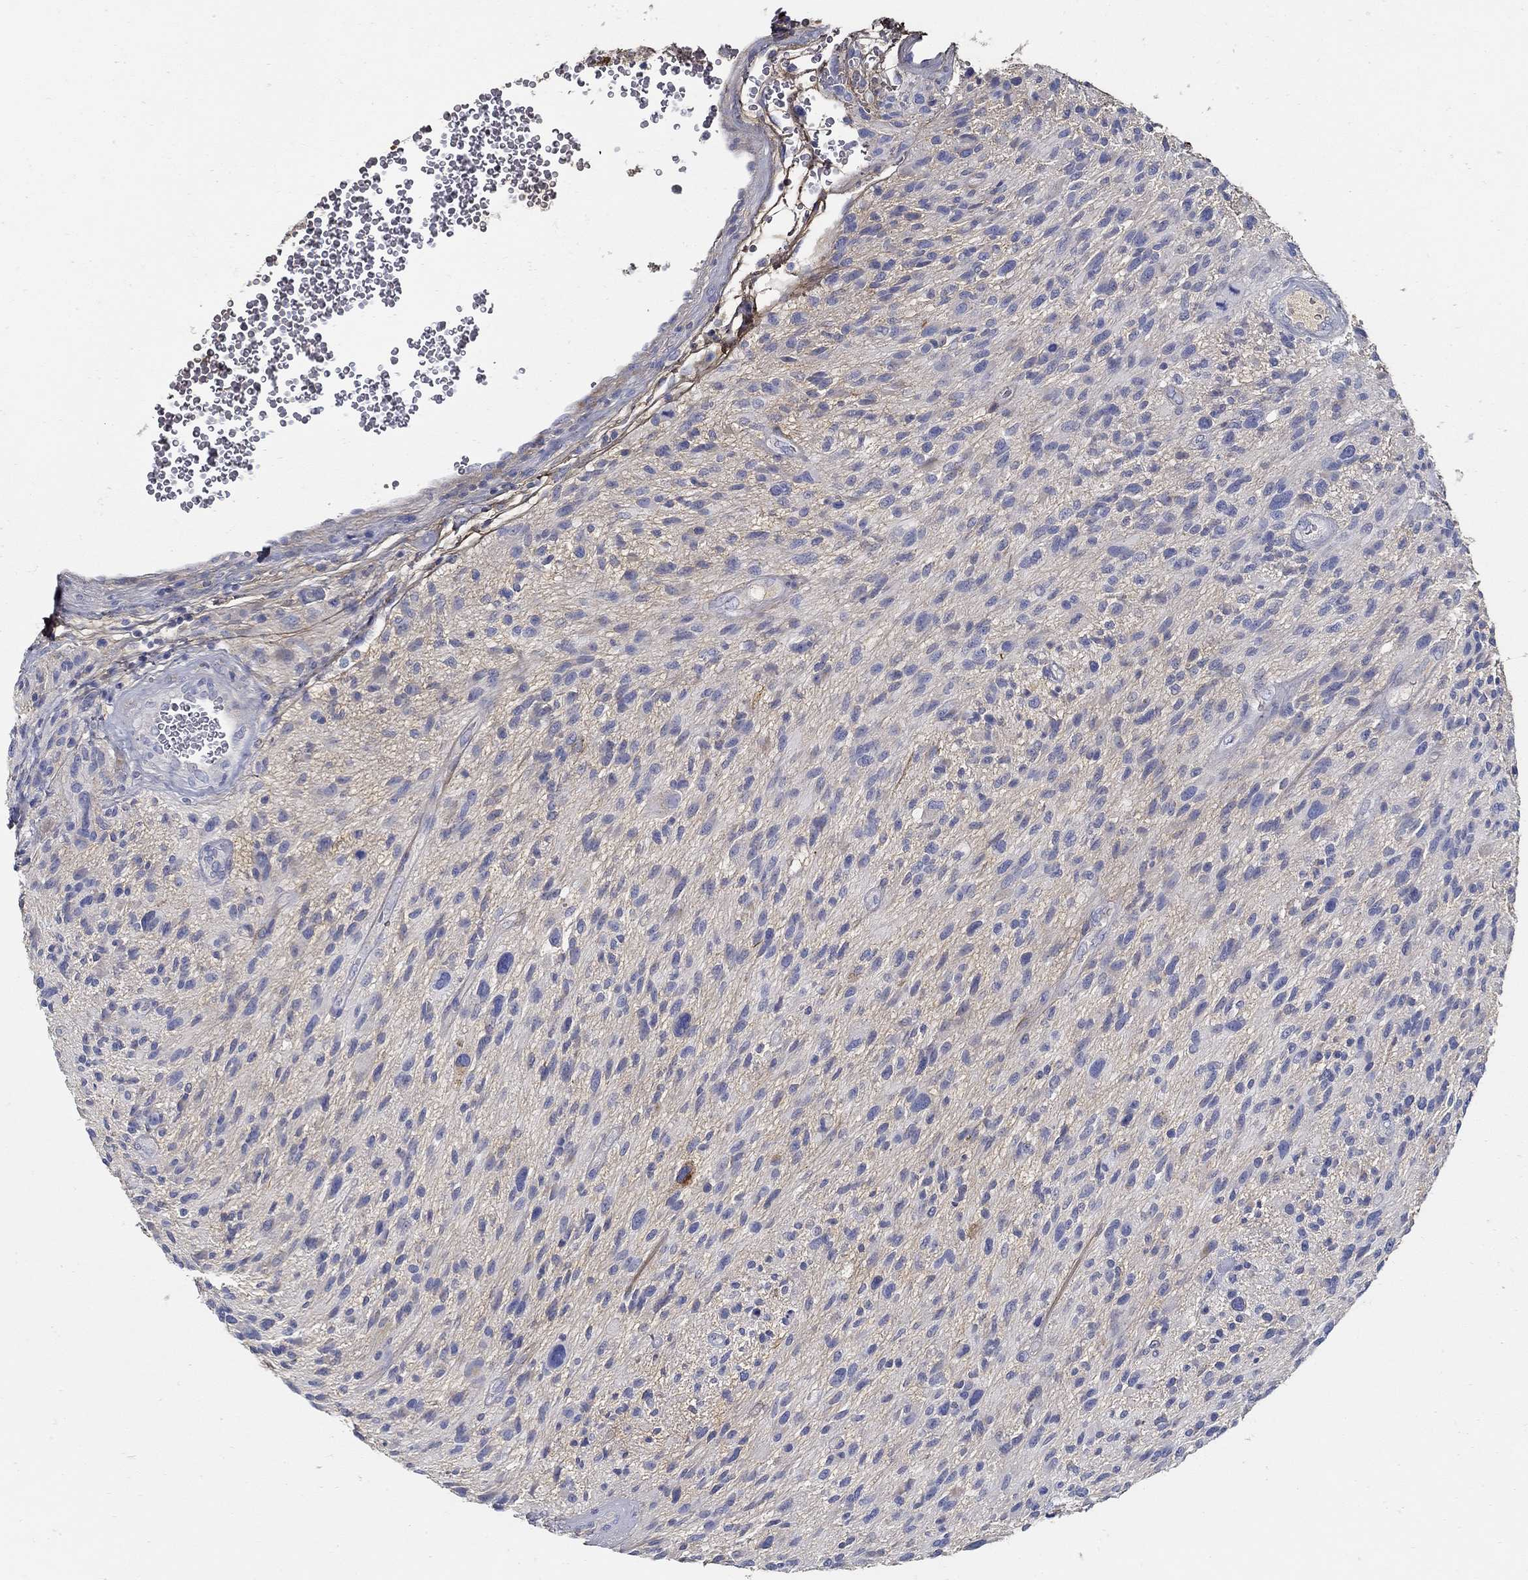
{"staining": {"intensity": "negative", "quantity": "none", "location": "none"}, "tissue": "glioma", "cell_type": "Tumor cells", "image_type": "cancer", "snomed": [{"axis": "morphology", "description": "Glioma, malignant, High grade"}, {"axis": "topography", "description": "Brain"}], "caption": "The photomicrograph exhibits no staining of tumor cells in malignant glioma (high-grade).", "gene": "TGFBI", "patient": {"sex": "male", "age": 47}}